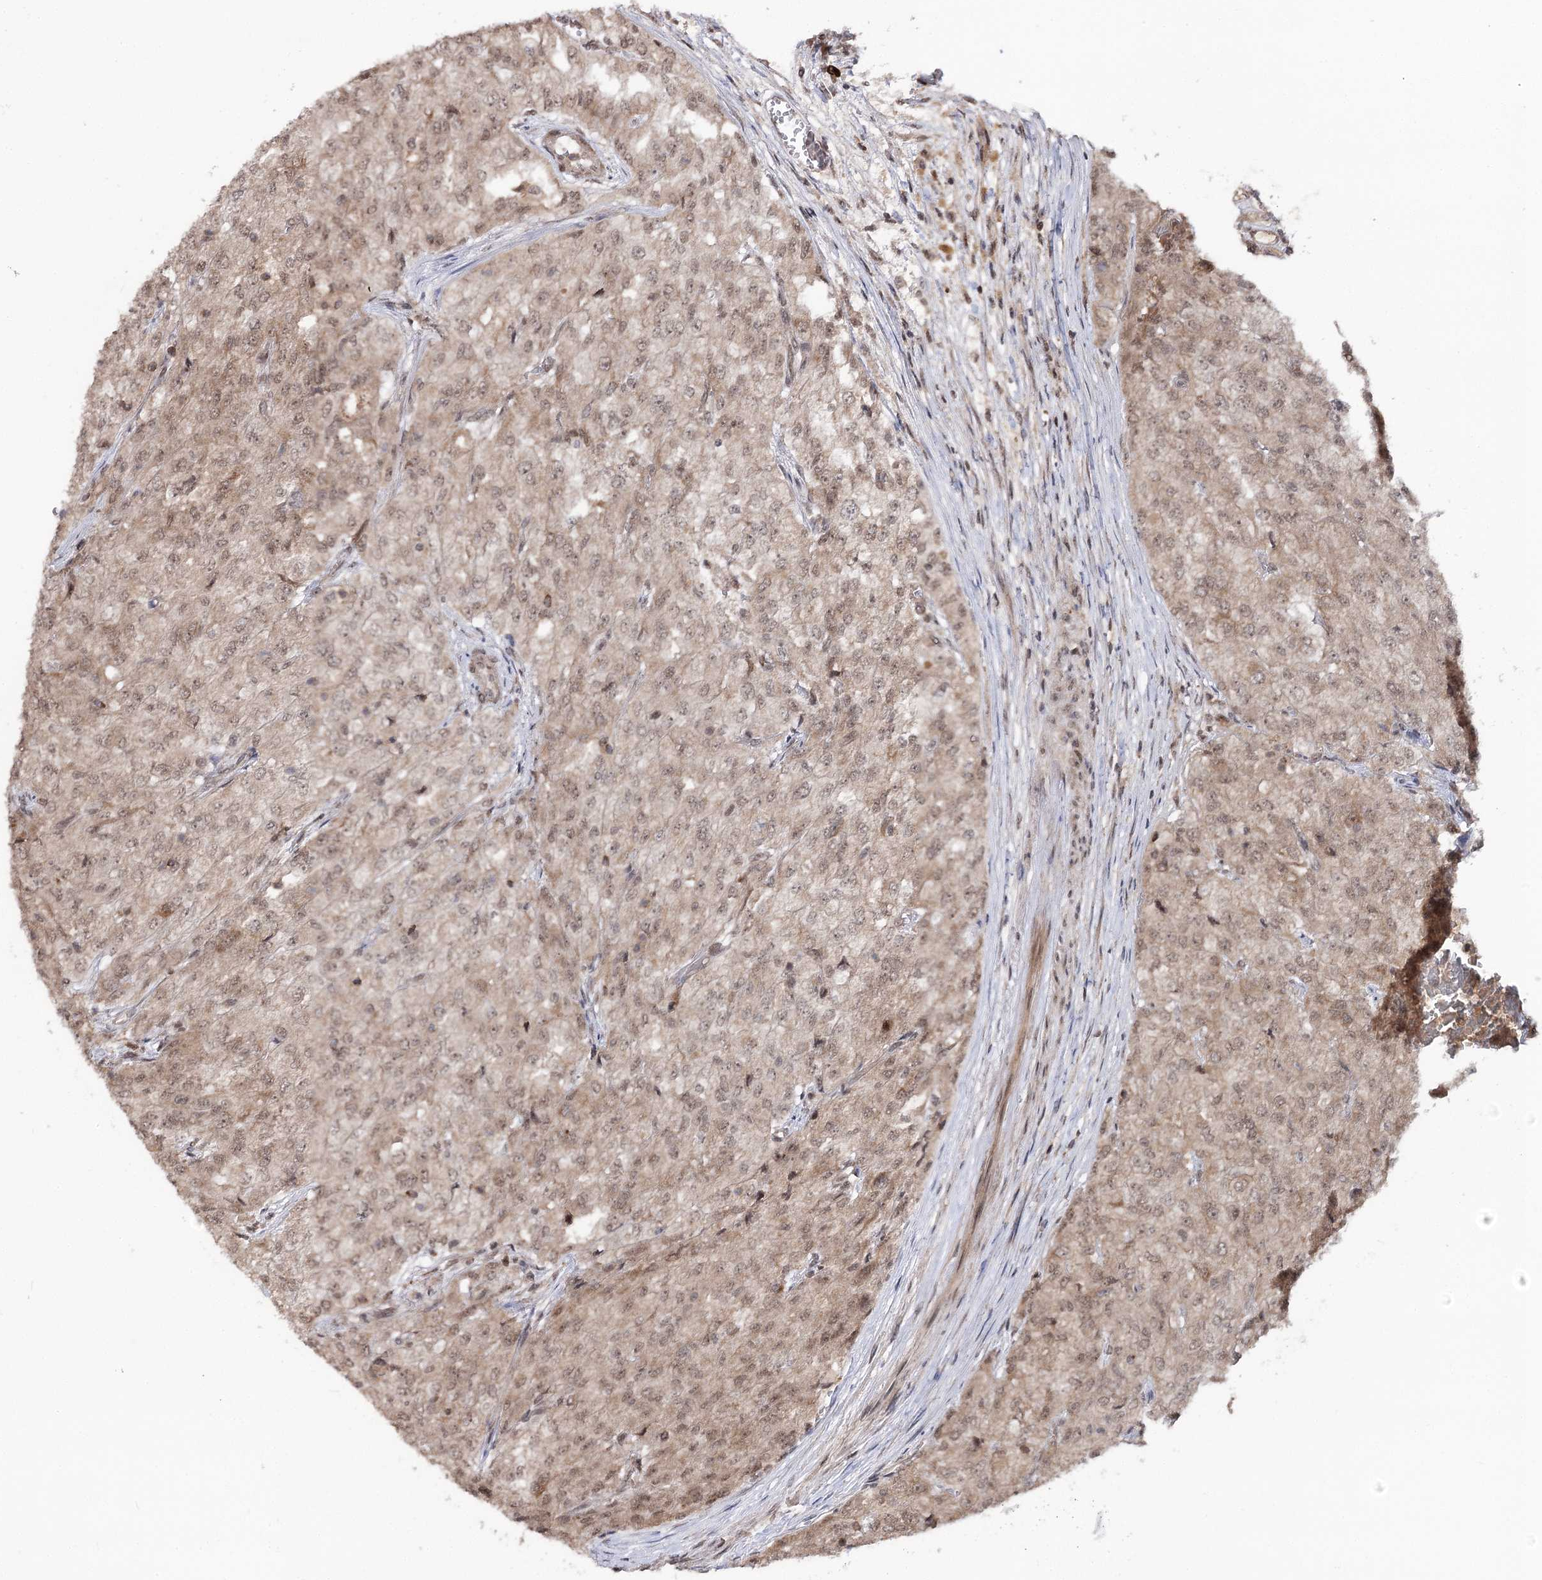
{"staining": {"intensity": "moderate", "quantity": ">75%", "location": "cytoplasmic/membranous,nuclear"}, "tissue": "renal cancer", "cell_type": "Tumor cells", "image_type": "cancer", "snomed": [{"axis": "morphology", "description": "Adenocarcinoma, NOS"}, {"axis": "topography", "description": "Kidney"}], "caption": "A medium amount of moderate cytoplasmic/membranous and nuclear staining is present in approximately >75% of tumor cells in renal adenocarcinoma tissue.", "gene": "FAM53B", "patient": {"sex": "female", "age": 54}}